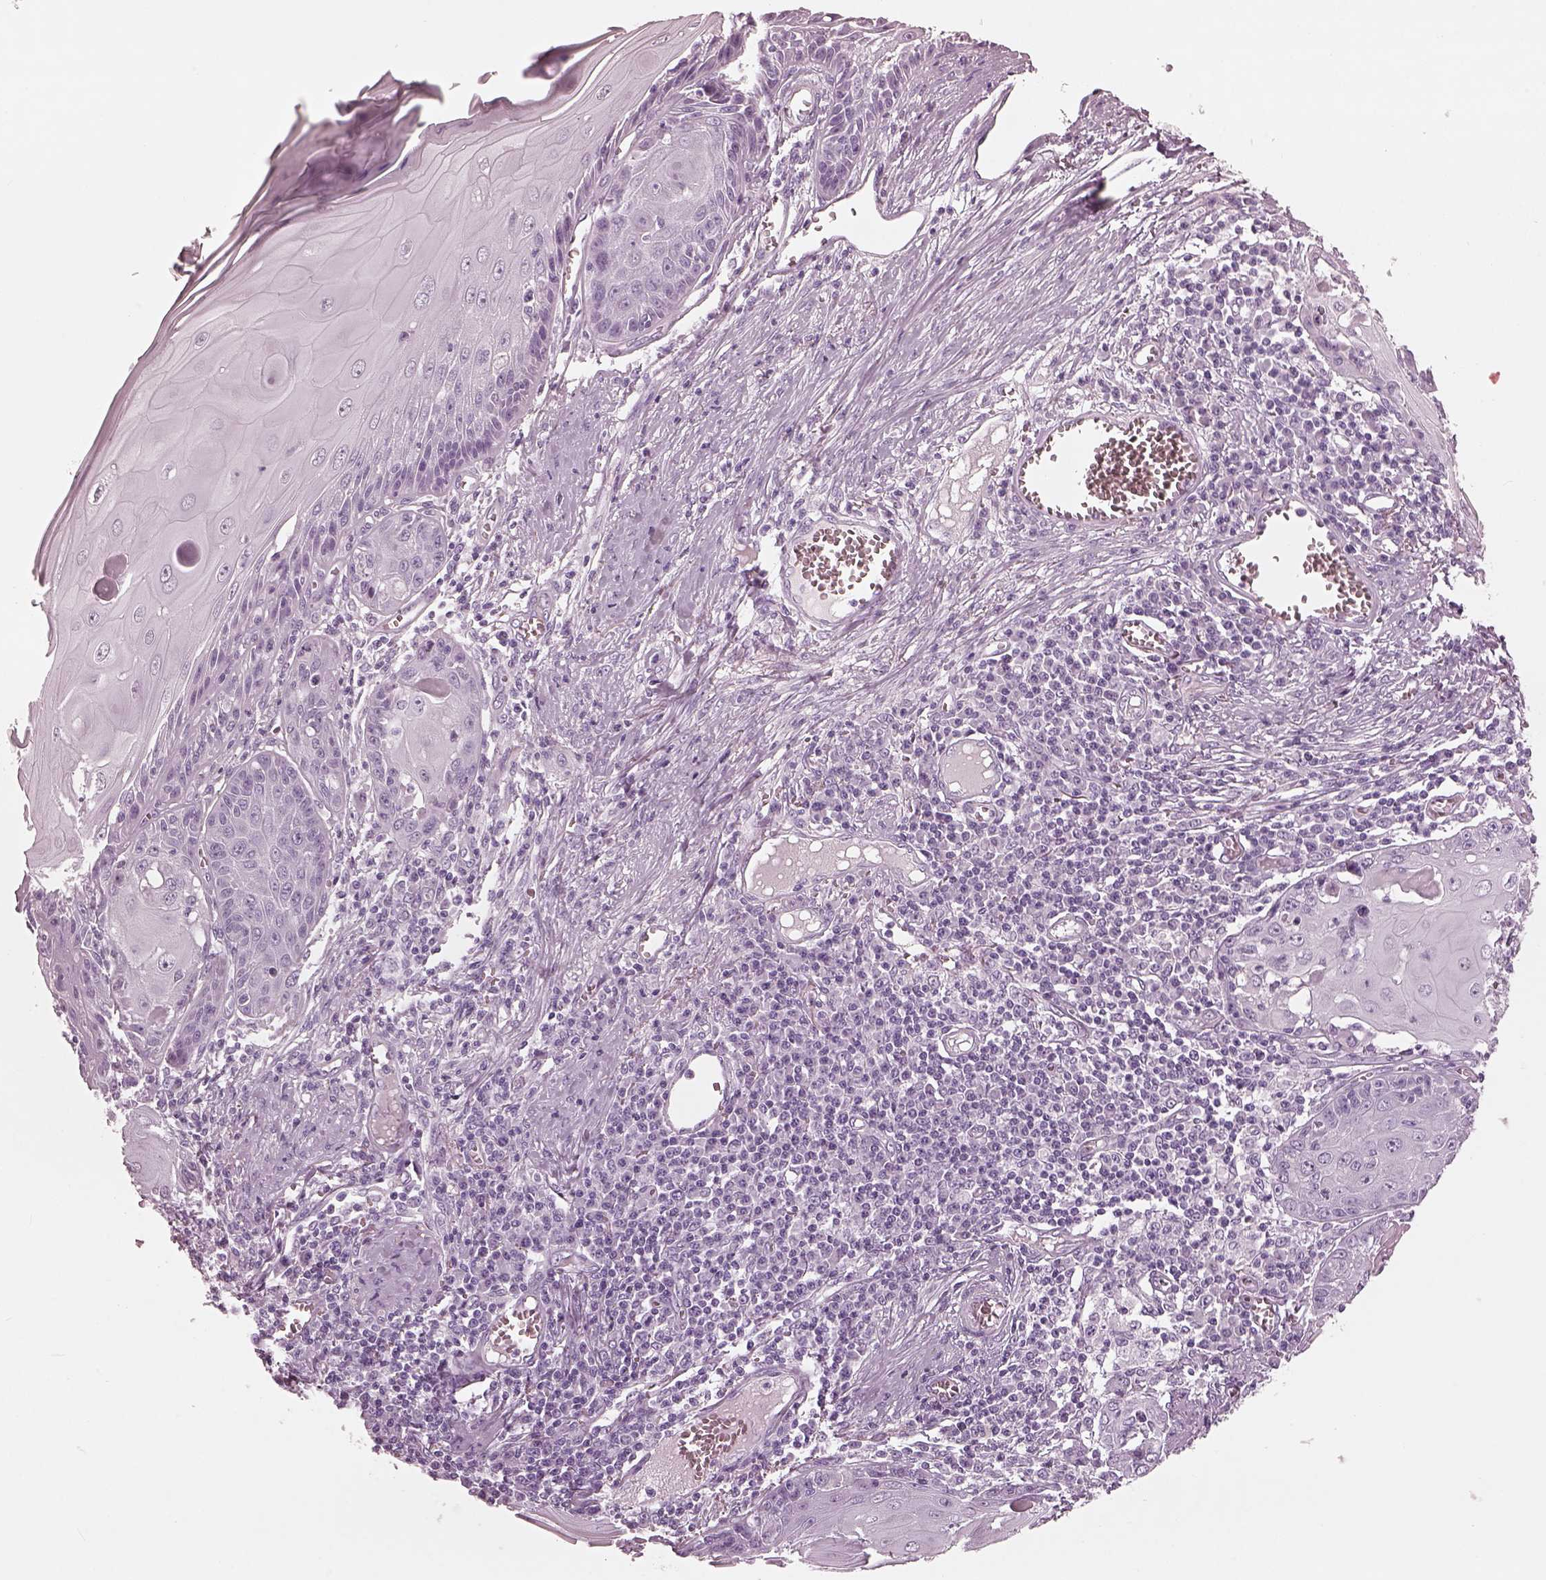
{"staining": {"intensity": "negative", "quantity": "none", "location": "none"}, "tissue": "skin cancer", "cell_type": "Tumor cells", "image_type": "cancer", "snomed": [{"axis": "morphology", "description": "Squamous cell carcinoma, NOS"}, {"axis": "topography", "description": "Skin"}, {"axis": "topography", "description": "Vulva"}], "caption": "A photomicrograph of human skin cancer (squamous cell carcinoma) is negative for staining in tumor cells.", "gene": "FABP9", "patient": {"sex": "female", "age": 85}}